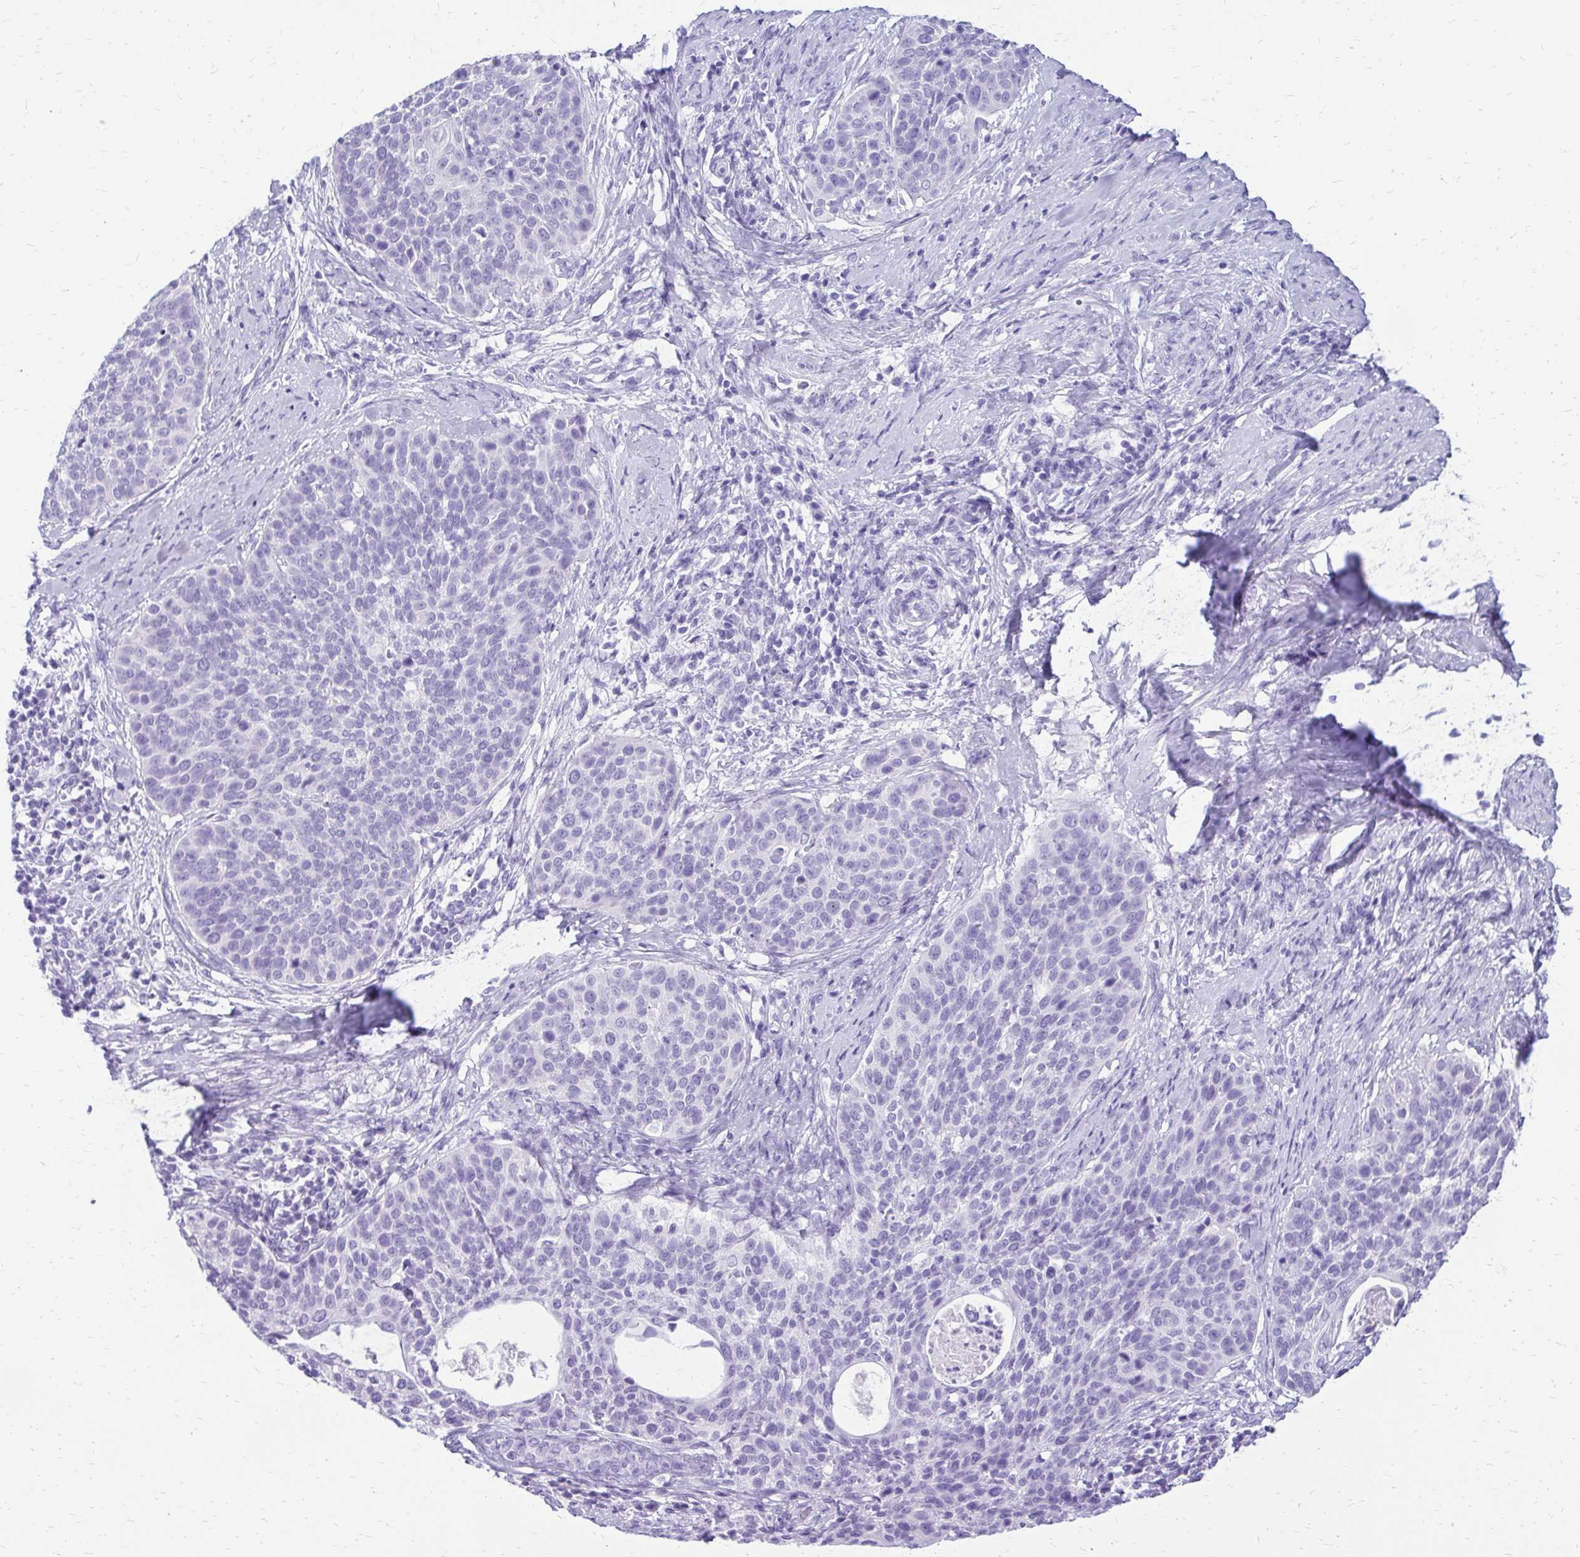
{"staining": {"intensity": "negative", "quantity": "none", "location": "none"}, "tissue": "cervical cancer", "cell_type": "Tumor cells", "image_type": "cancer", "snomed": [{"axis": "morphology", "description": "Squamous cell carcinoma, NOS"}, {"axis": "topography", "description": "Cervix"}], "caption": "High magnification brightfield microscopy of squamous cell carcinoma (cervical) stained with DAB (brown) and counterstained with hematoxylin (blue): tumor cells show no significant expression. (Brightfield microscopy of DAB immunohistochemistry (IHC) at high magnification).", "gene": "SLC32A1", "patient": {"sex": "female", "age": 69}}